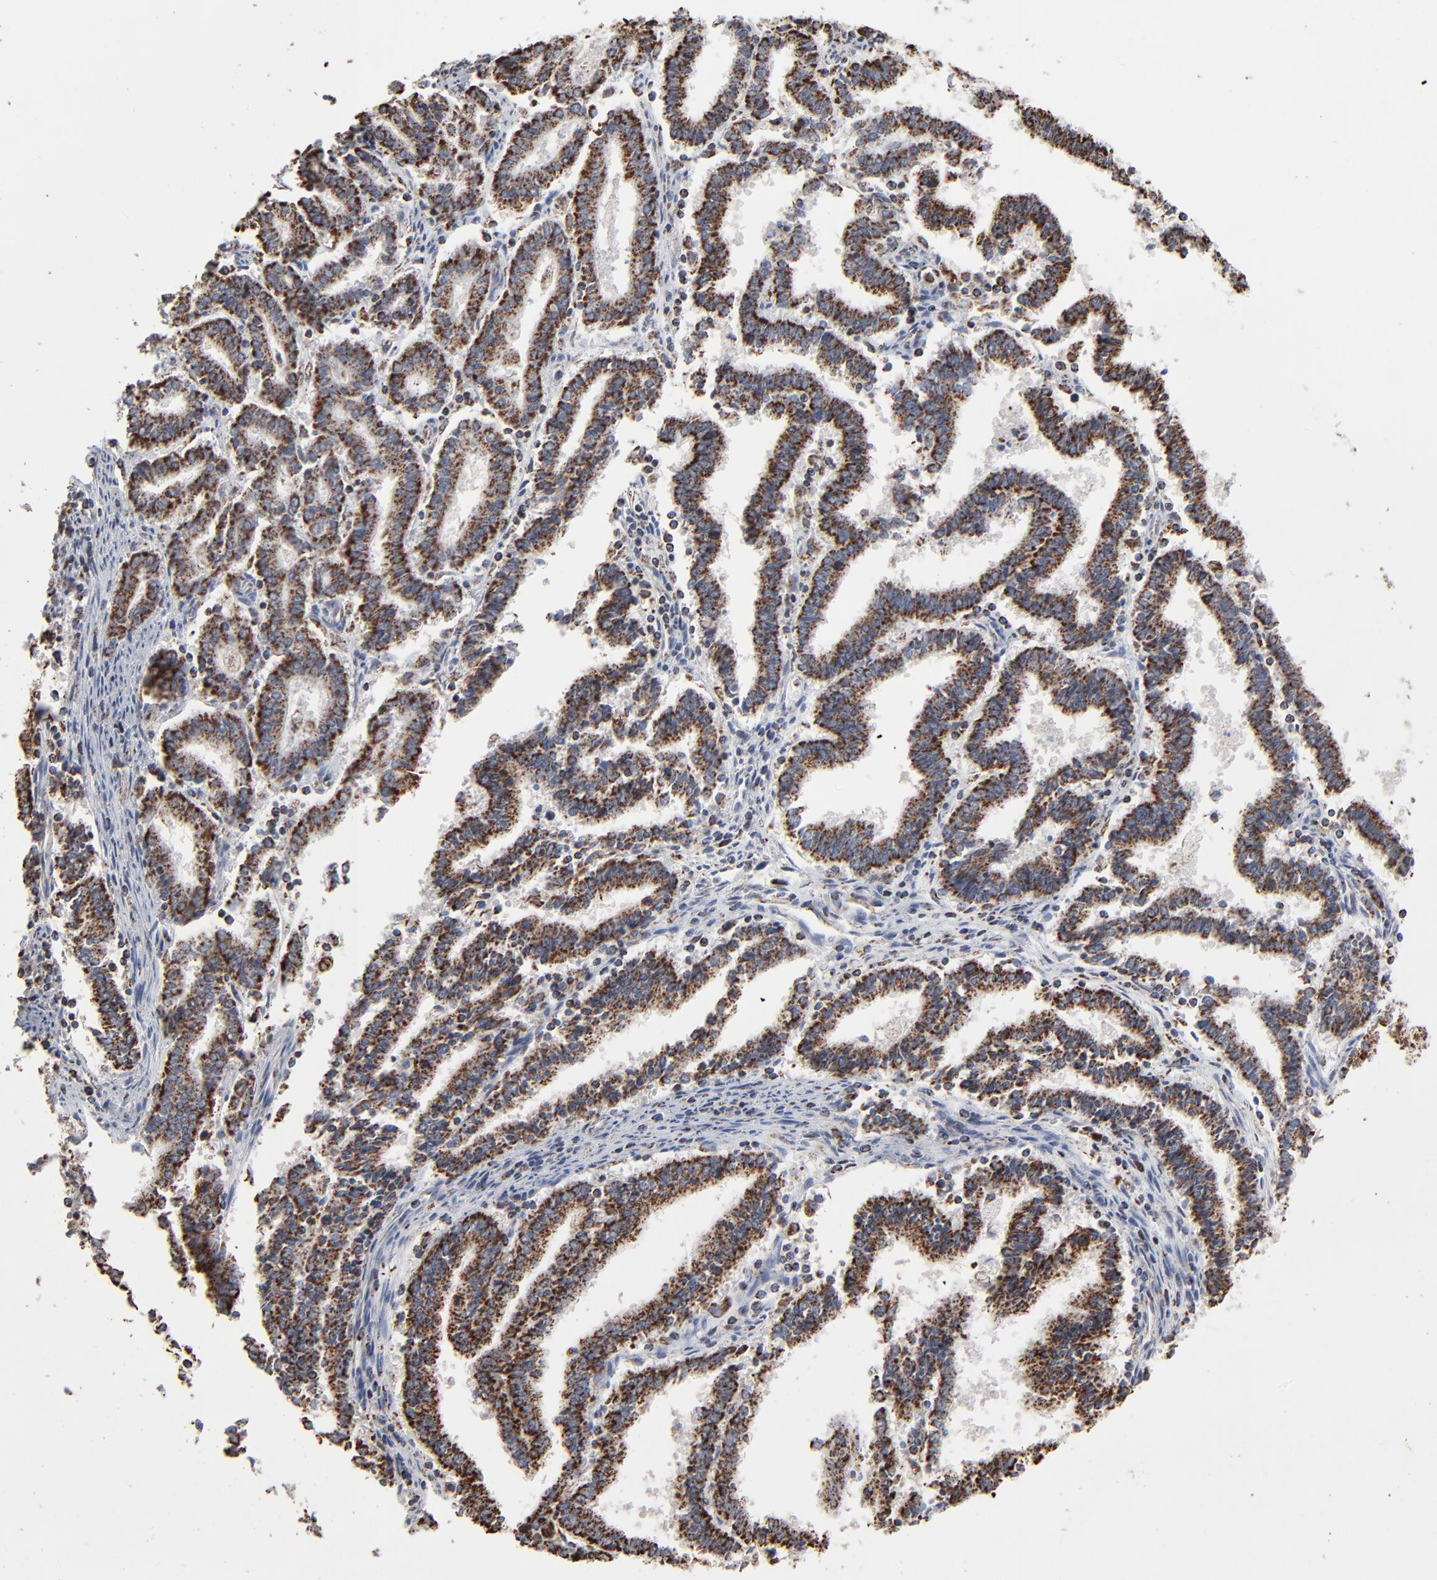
{"staining": {"intensity": "strong", "quantity": ">75%", "location": "cytoplasmic/membranous"}, "tissue": "endometrial cancer", "cell_type": "Tumor cells", "image_type": "cancer", "snomed": [{"axis": "morphology", "description": "Adenocarcinoma, NOS"}, {"axis": "topography", "description": "Uterus"}], "caption": "Immunohistochemical staining of endometrial cancer reveals strong cytoplasmic/membranous protein positivity in about >75% of tumor cells.", "gene": "UQCRC1", "patient": {"sex": "female", "age": 83}}